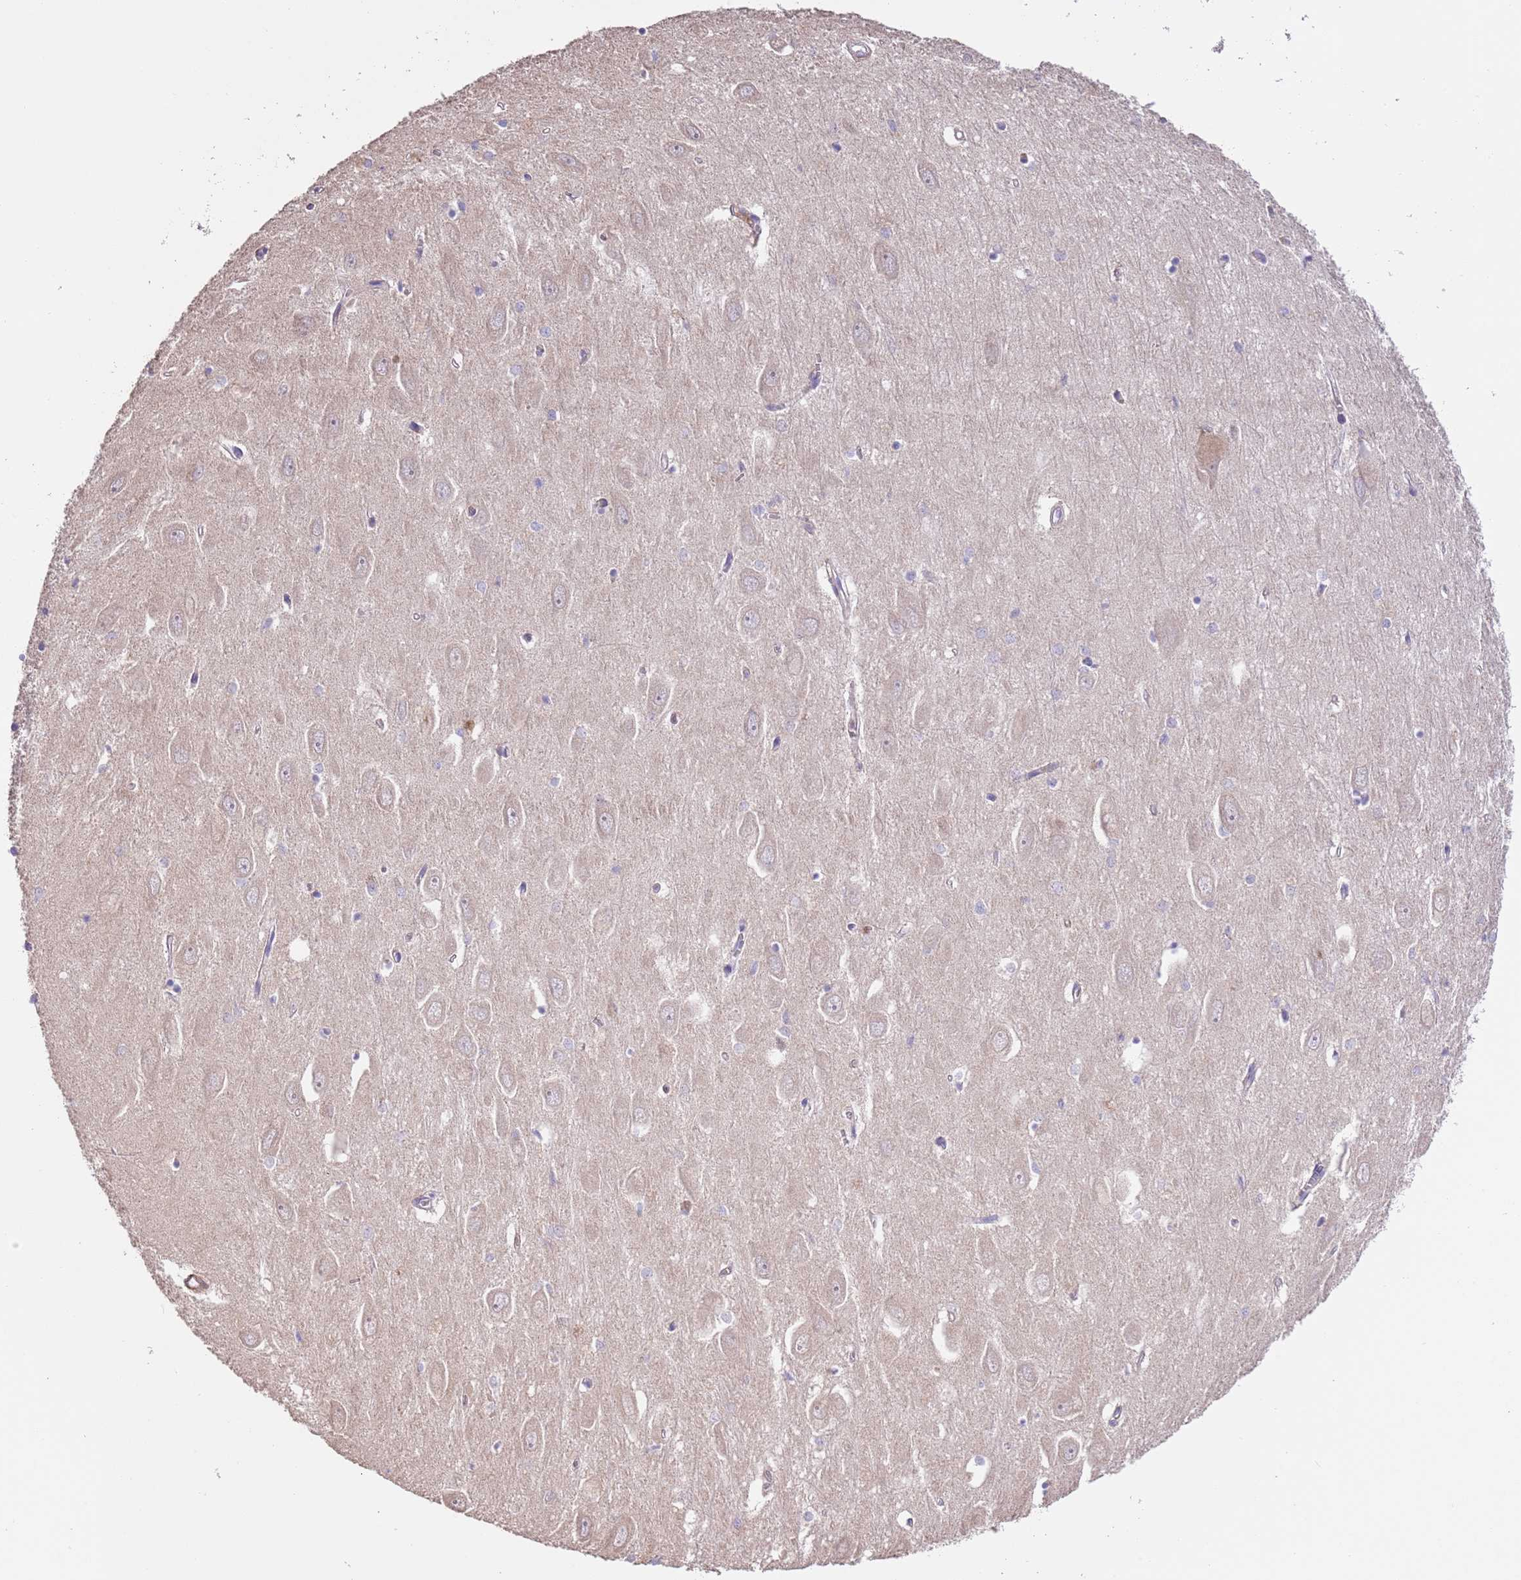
{"staining": {"intensity": "negative", "quantity": "none", "location": "none"}, "tissue": "hippocampus", "cell_type": "Glial cells", "image_type": "normal", "snomed": [{"axis": "morphology", "description": "Normal tissue, NOS"}, {"axis": "topography", "description": "Hippocampus"}], "caption": "Protein analysis of unremarkable hippocampus demonstrates no significant positivity in glial cells. Nuclei are stained in blue.", "gene": "PIGA", "patient": {"sex": "female", "age": 64}}